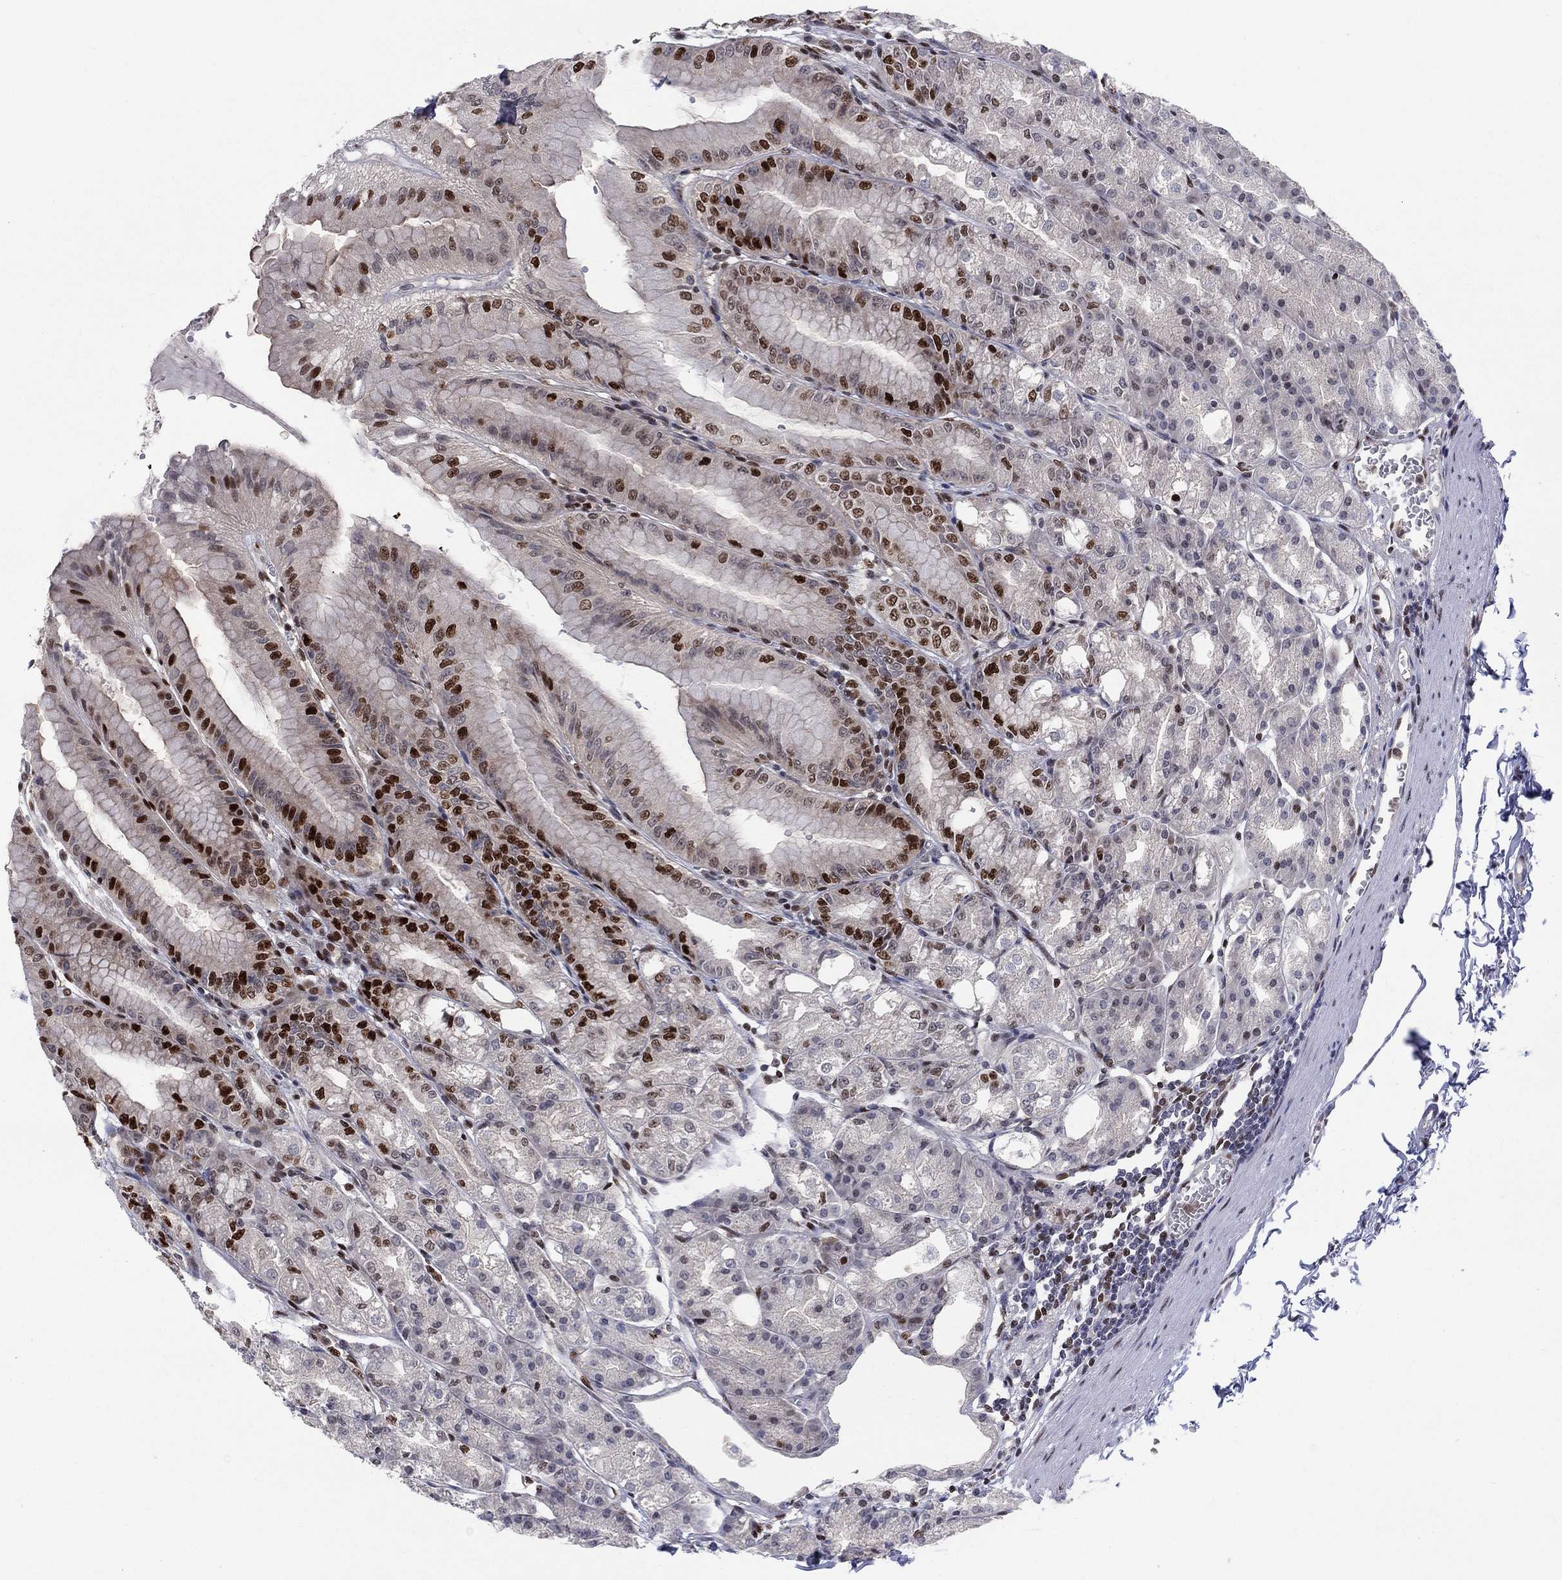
{"staining": {"intensity": "strong", "quantity": "25%-75%", "location": "nuclear"}, "tissue": "stomach", "cell_type": "Glandular cells", "image_type": "normal", "snomed": [{"axis": "morphology", "description": "Normal tissue, NOS"}, {"axis": "topography", "description": "Stomach"}], "caption": "The histopathology image displays staining of benign stomach, revealing strong nuclear protein expression (brown color) within glandular cells.", "gene": "ZNHIT3", "patient": {"sex": "male", "age": 71}}